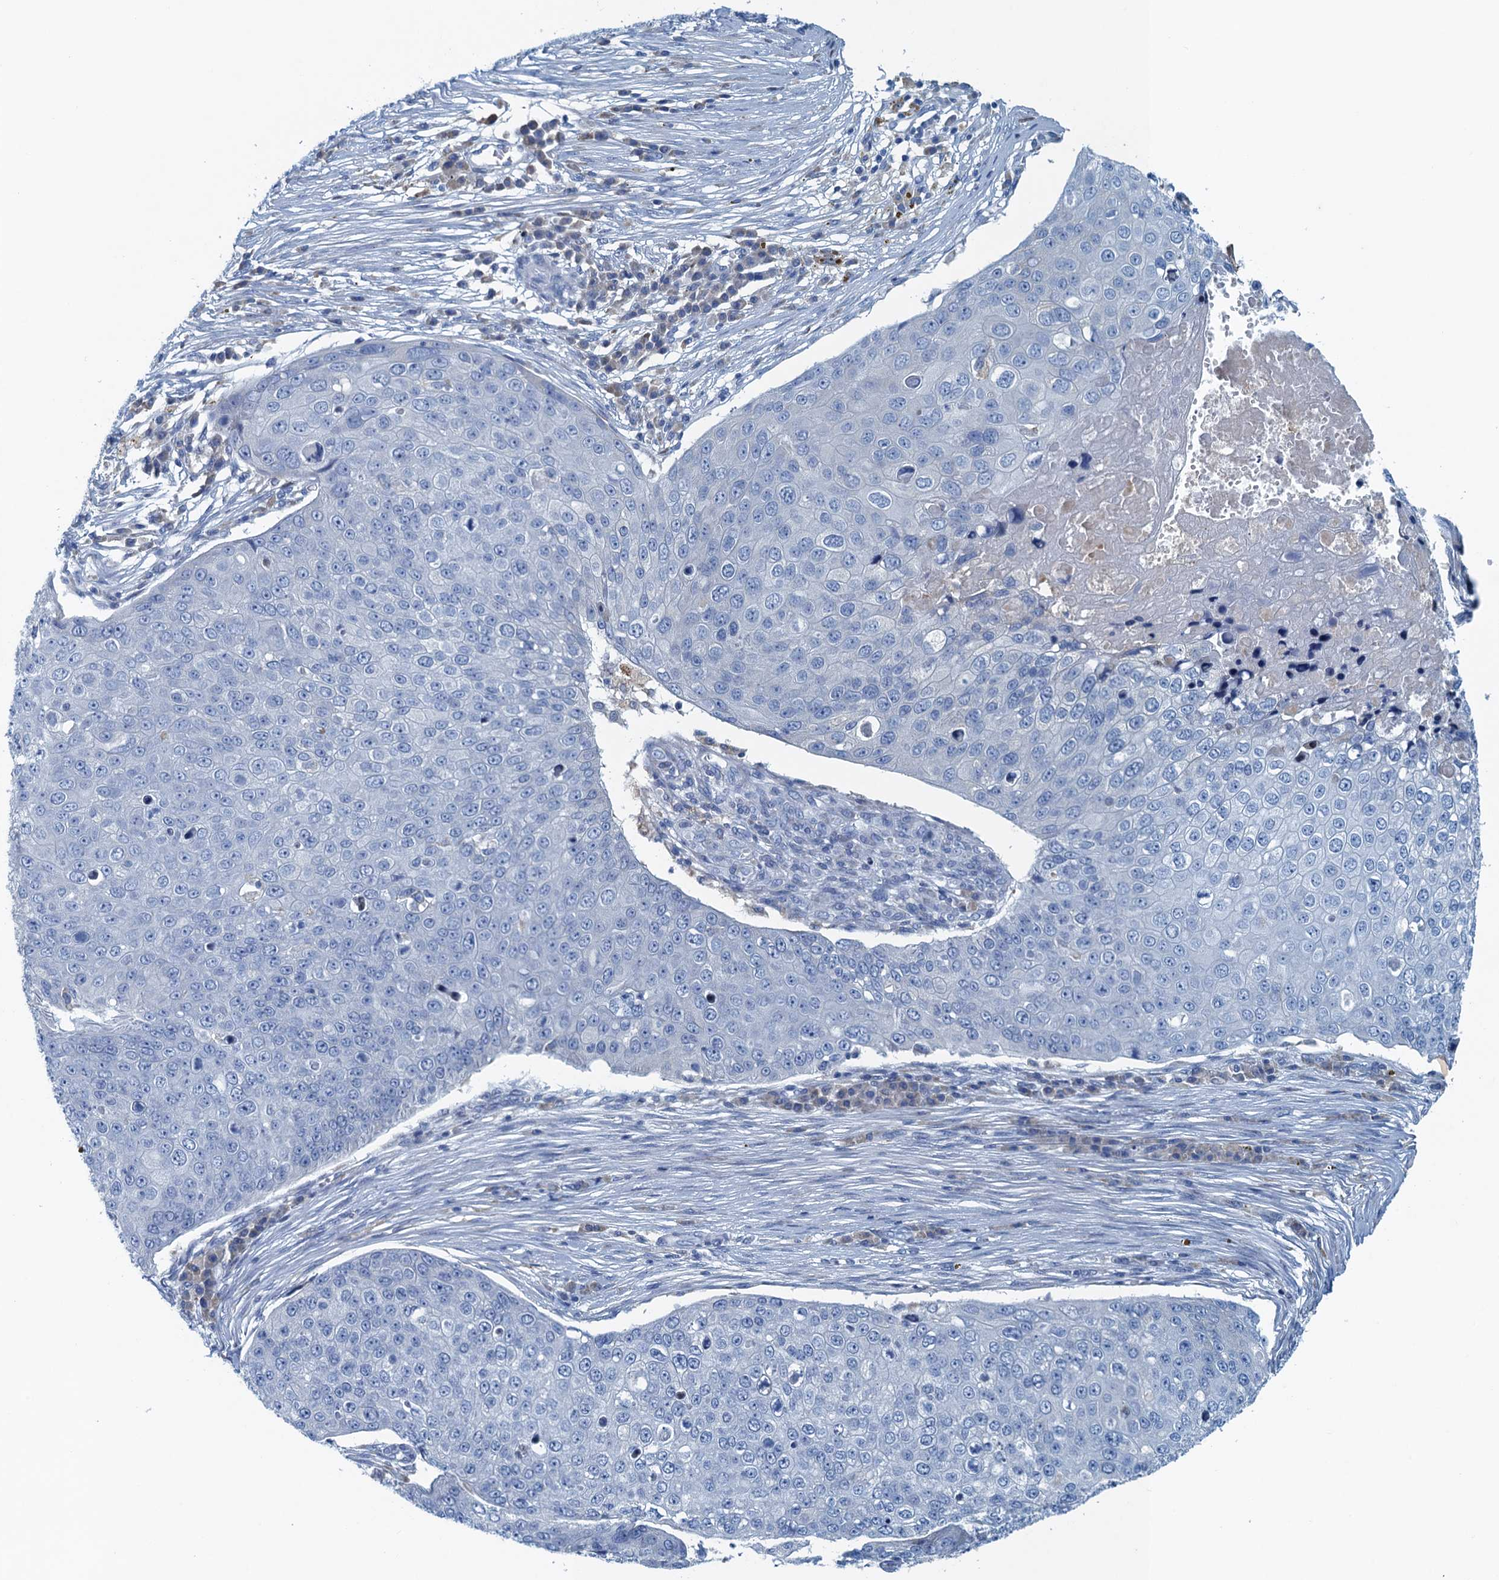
{"staining": {"intensity": "negative", "quantity": "none", "location": "none"}, "tissue": "skin cancer", "cell_type": "Tumor cells", "image_type": "cancer", "snomed": [{"axis": "morphology", "description": "Squamous cell carcinoma, NOS"}, {"axis": "topography", "description": "Skin"}], "caption": "A high-resolution photomicrograph shows immunohistochemistry staining of skin cancer (squamous cell carcinoma), which displays no significant staining in tumor cells.", "gene": "C10orf88", "patient": {"sex": "male", "age": 71}}